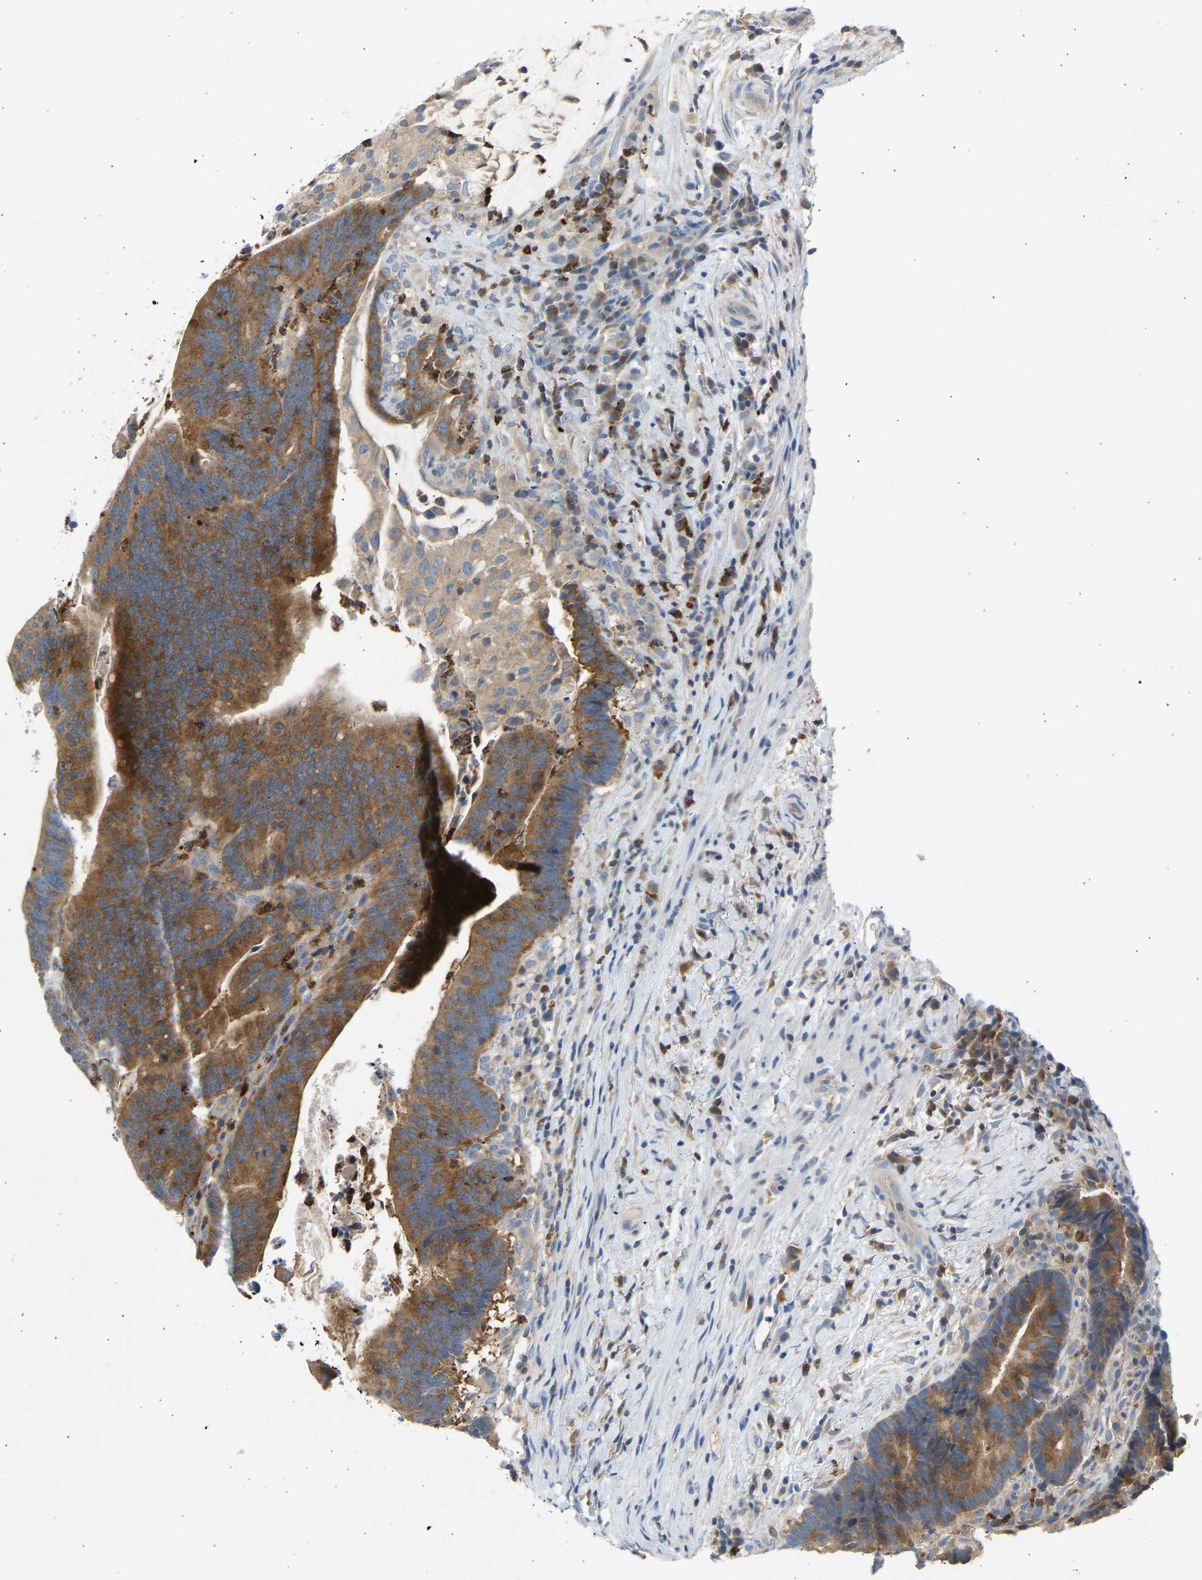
{"staining": {"intensity": "moderate", "quantity": ">75%", "location": "cytoplasmic/membranous"}, "tissue": "colorectal cancer", "cell_type": "Tumor cells", "image_type": "cancer", "snomed": [{"axis": "morphology", "description": "Adenocarcinoma, NOS"}, {"axis": "topography", "description": "Colon"}], "caption": "A micrograph of adenocarcinoma (colorectal) stained for a protein reveals moderate cytoplasmic/membranous brown staining in tumor cells.", "gene": "TRIM50", "patient": {"sex": "female", "age": 66}}